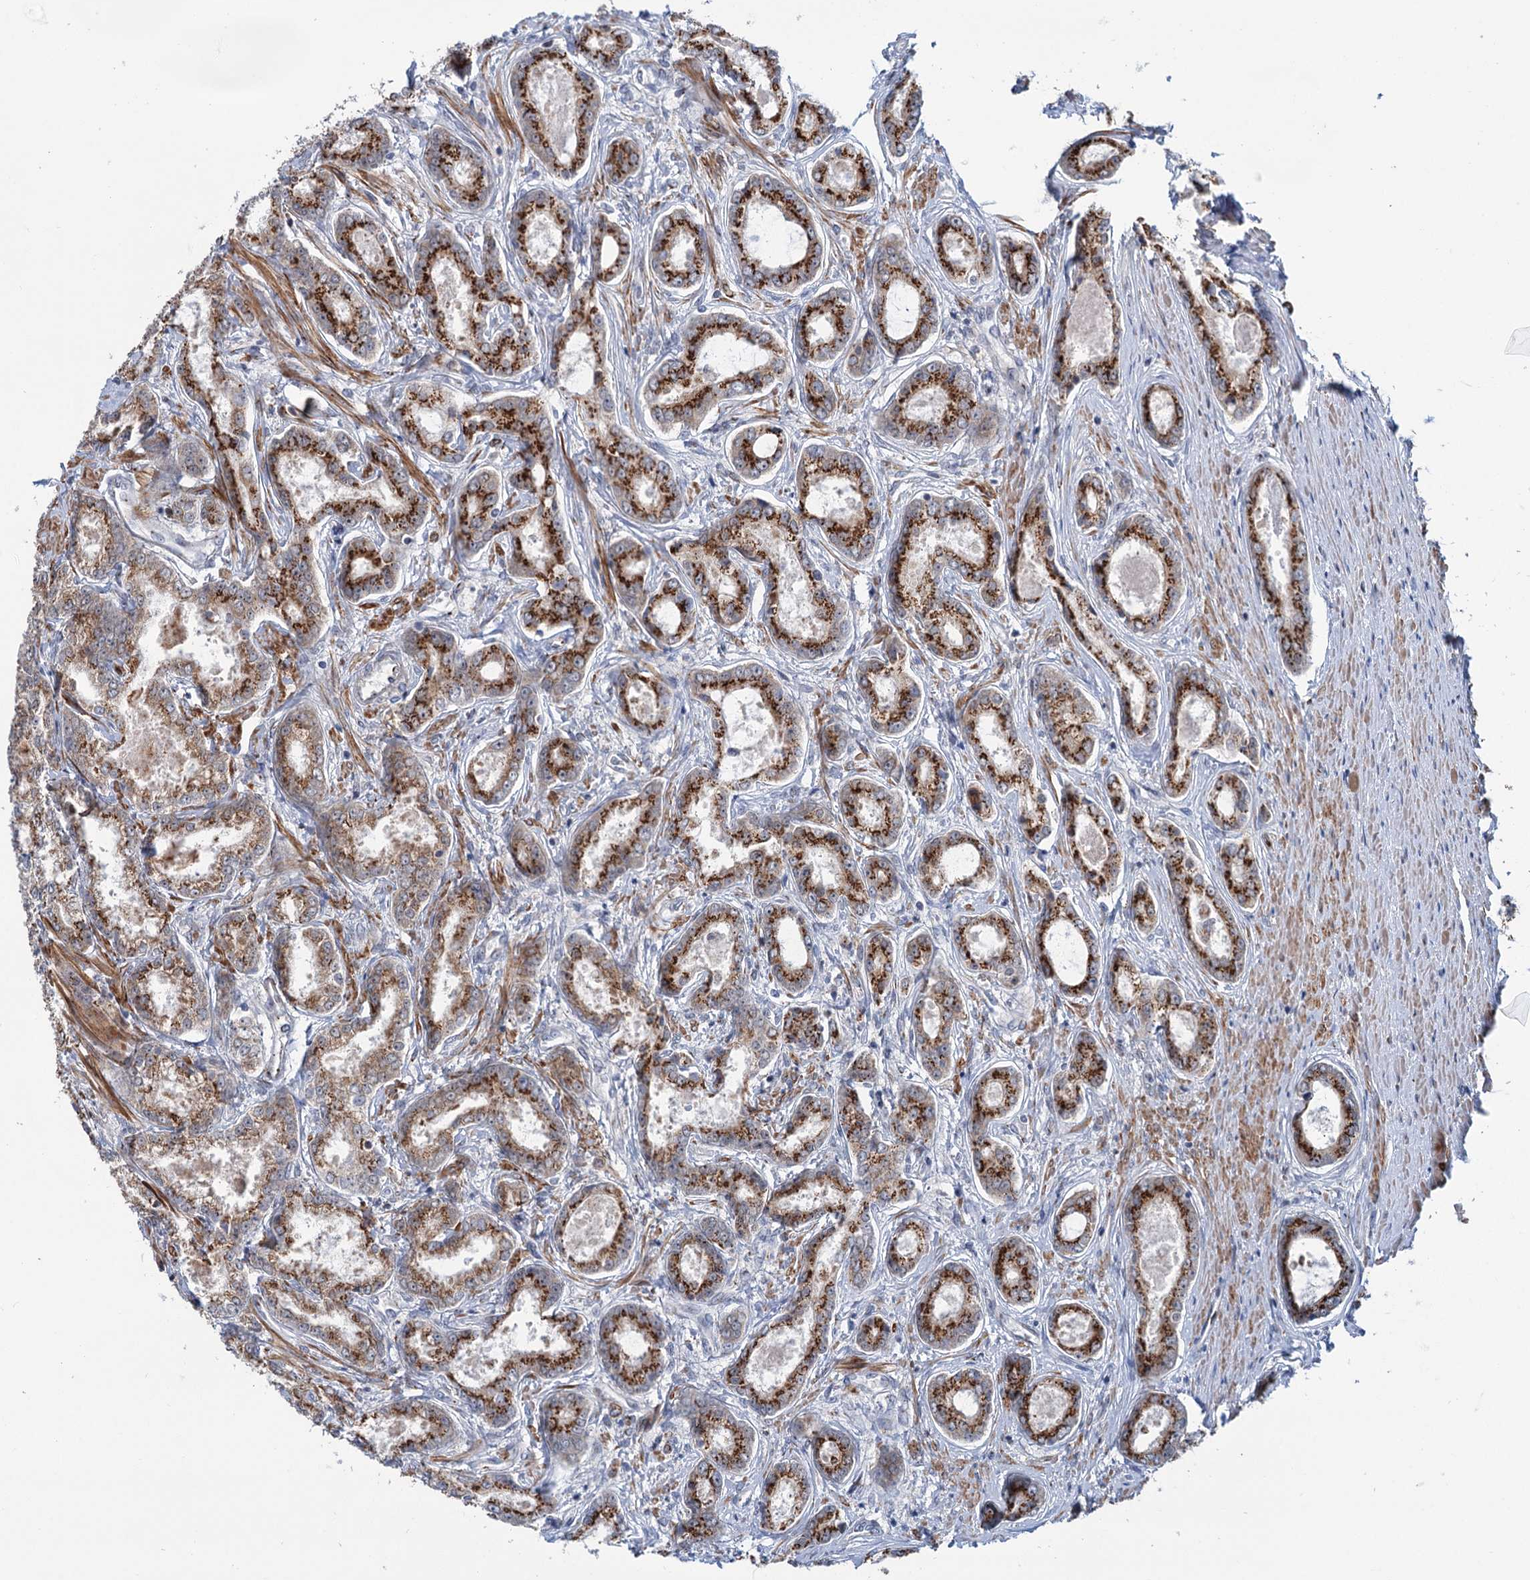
{"staining": {"intensity": "strong", "quantity": ">75%", "location": "cytoplasmic/membranous"}, "tissue": "prostate cancer", "cell_type": "Tumor cells", "image_type": "cancer", "snomed": [{"axis": "morphology", "description": "Adenocarcinoma, Low grade"}, {"axis": "topography", "description": "Prostate"}], "caption": "Prostate adenocarcinoma (low-grade) tissue reveals strong cytoplasmic/membranous positivity in about >75% of tumor cells, visualized by immunohistochemistry. The protein is stained brown, and the nuclei are stained in blue (DAB (3,3'-diaminobenzidine) IHC with brightfield microscopy, high magnification).", "gene": "ELP4", "patient": {"sex": "male", "age": 68}}